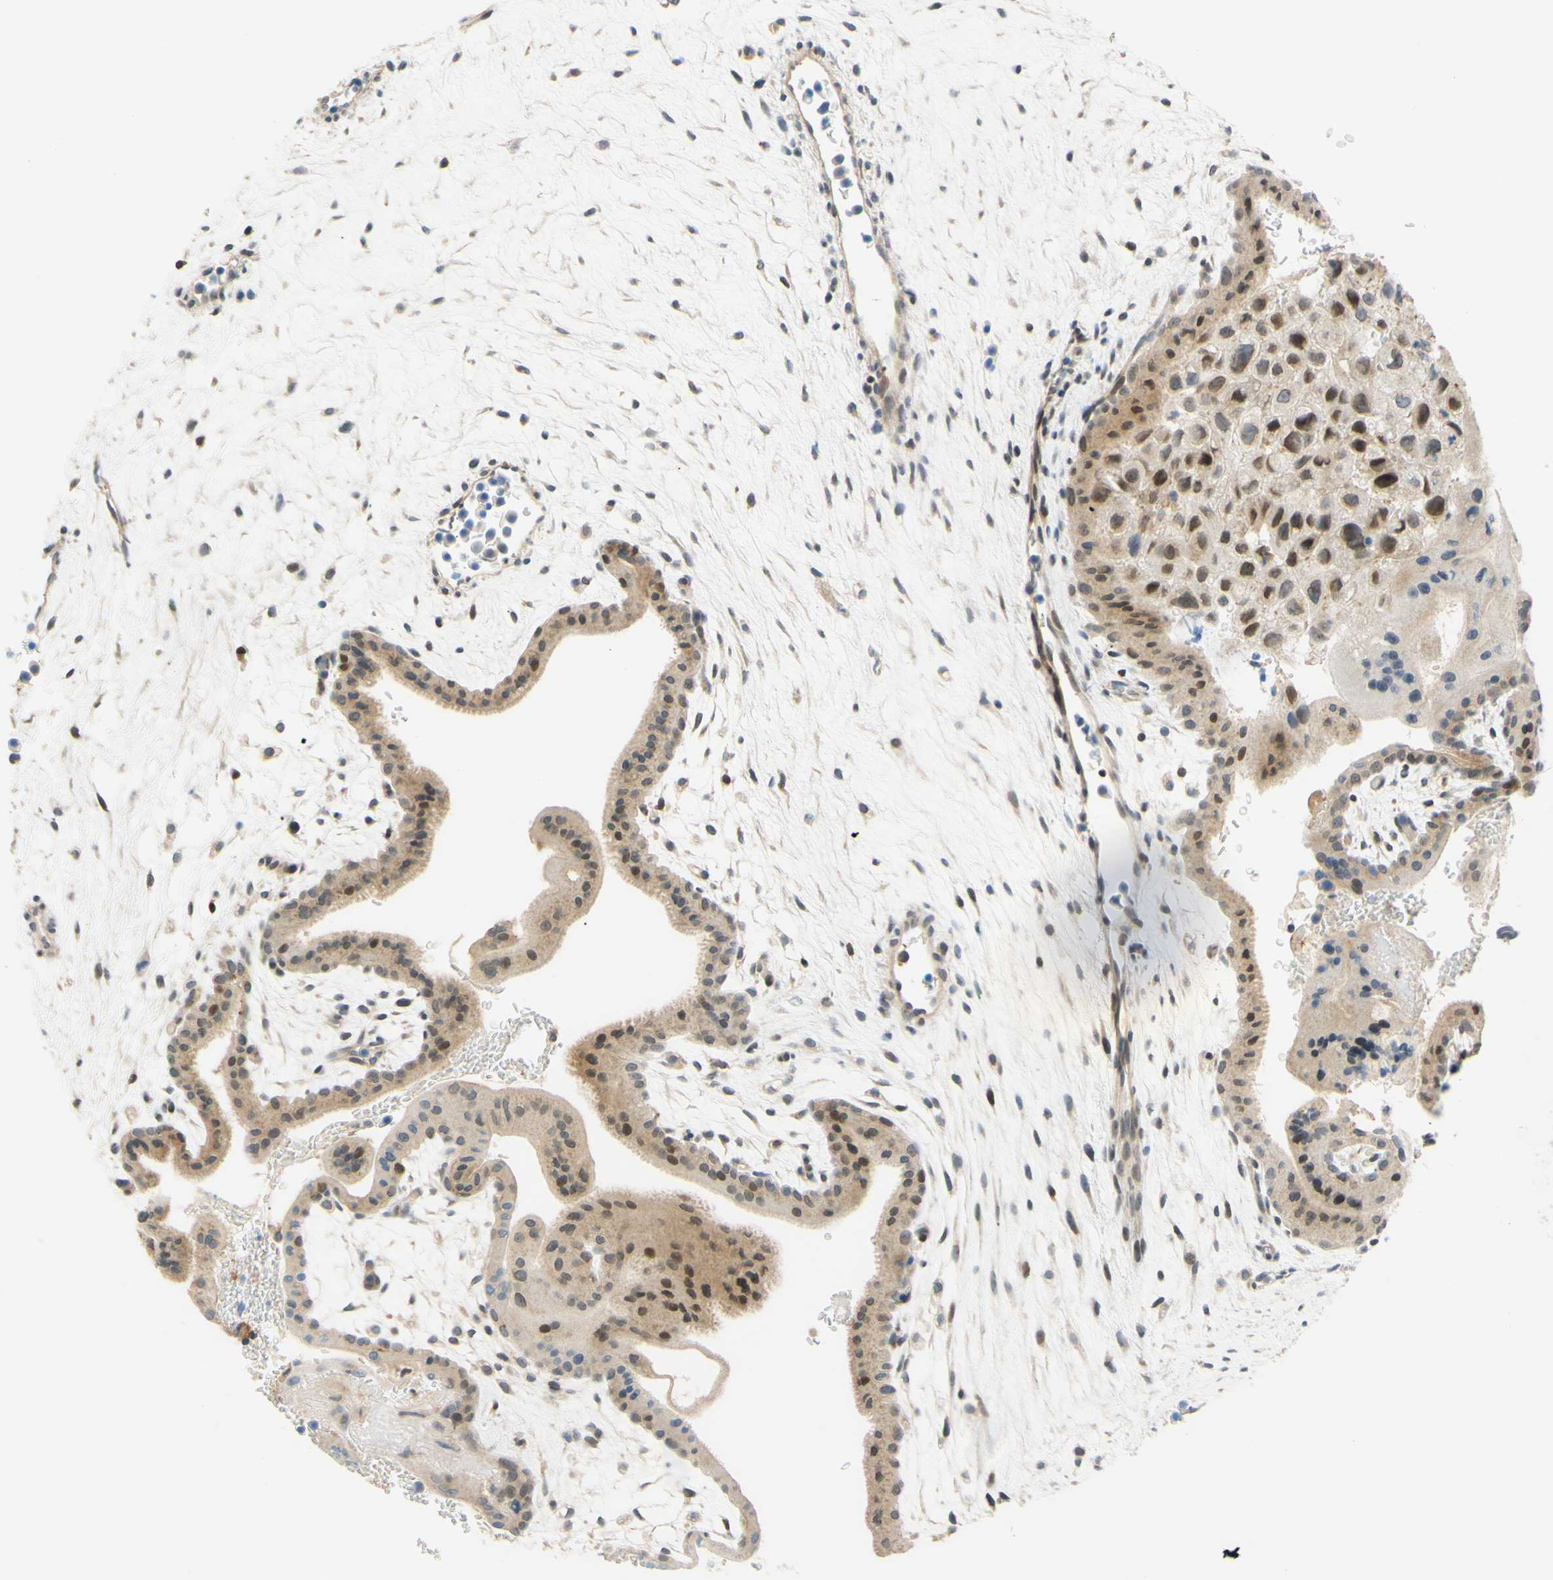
{"staining": {"intensity": "moderate", "quantity": ">75%", "location": "nuclear"}, "tissue": "placenta", "cell_type": "Decidual cells", "image_type": "normal", "snomed": [{"axis": "morphology", "description": "Normal tissue, NOS"}, {"axis": "topography", "description": "Placenta"}], "caption": "The immunohistochemical stain highlights moderate nuclear expression in decidual cells of unremarkable placenta.", "gene": "C2CD2L", "patient": {"sex": "female", "age": 35}}